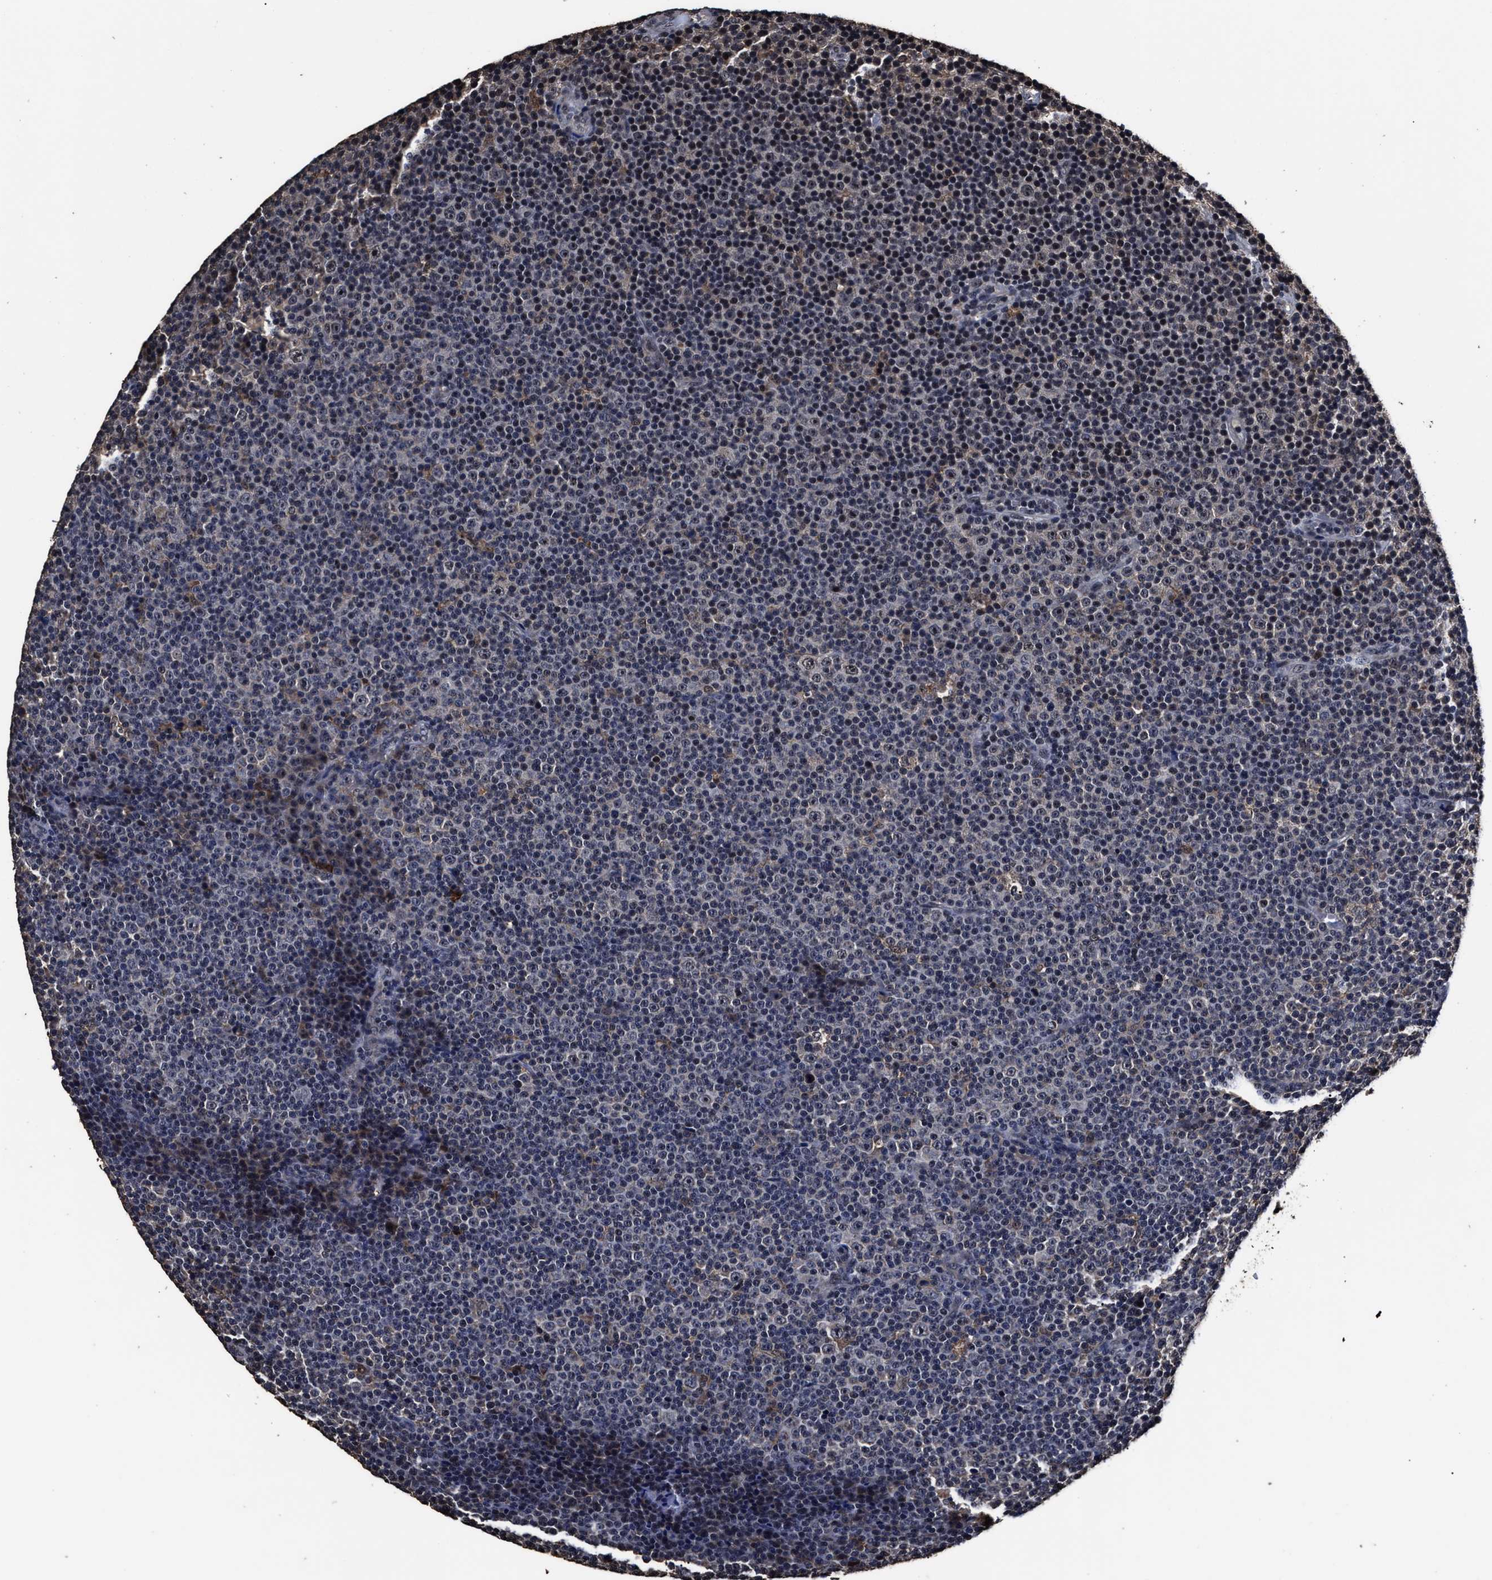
{"staining": {"intensity": "moderate", "quantity": "25%-75%", "location": "cytoplasmic/membranous,nuclear"}, "tissue": "lymphoma", "cell_type": "Tumor cells", "image_type": "cancer", "snomed": [{"axis": "morphology", "description": "Malignant lymphoma, non-Hodgkin's type, Low grade"}, {"axis": "topography", "description": "Lymph node"}], "caption": "An image of human lymphoma stained for a protein displays moderate cytoplasmic/membranous and nuclear brown staining in tumor cells. The staining is performed using DAB (3,3'-diaminobenzidine) brown chromogen to label protein expression. The nuclei are counter-stained blue using hematoxylin.", "gene": "RSBN1L", "patient": {"sex": "female", "age": 67}}